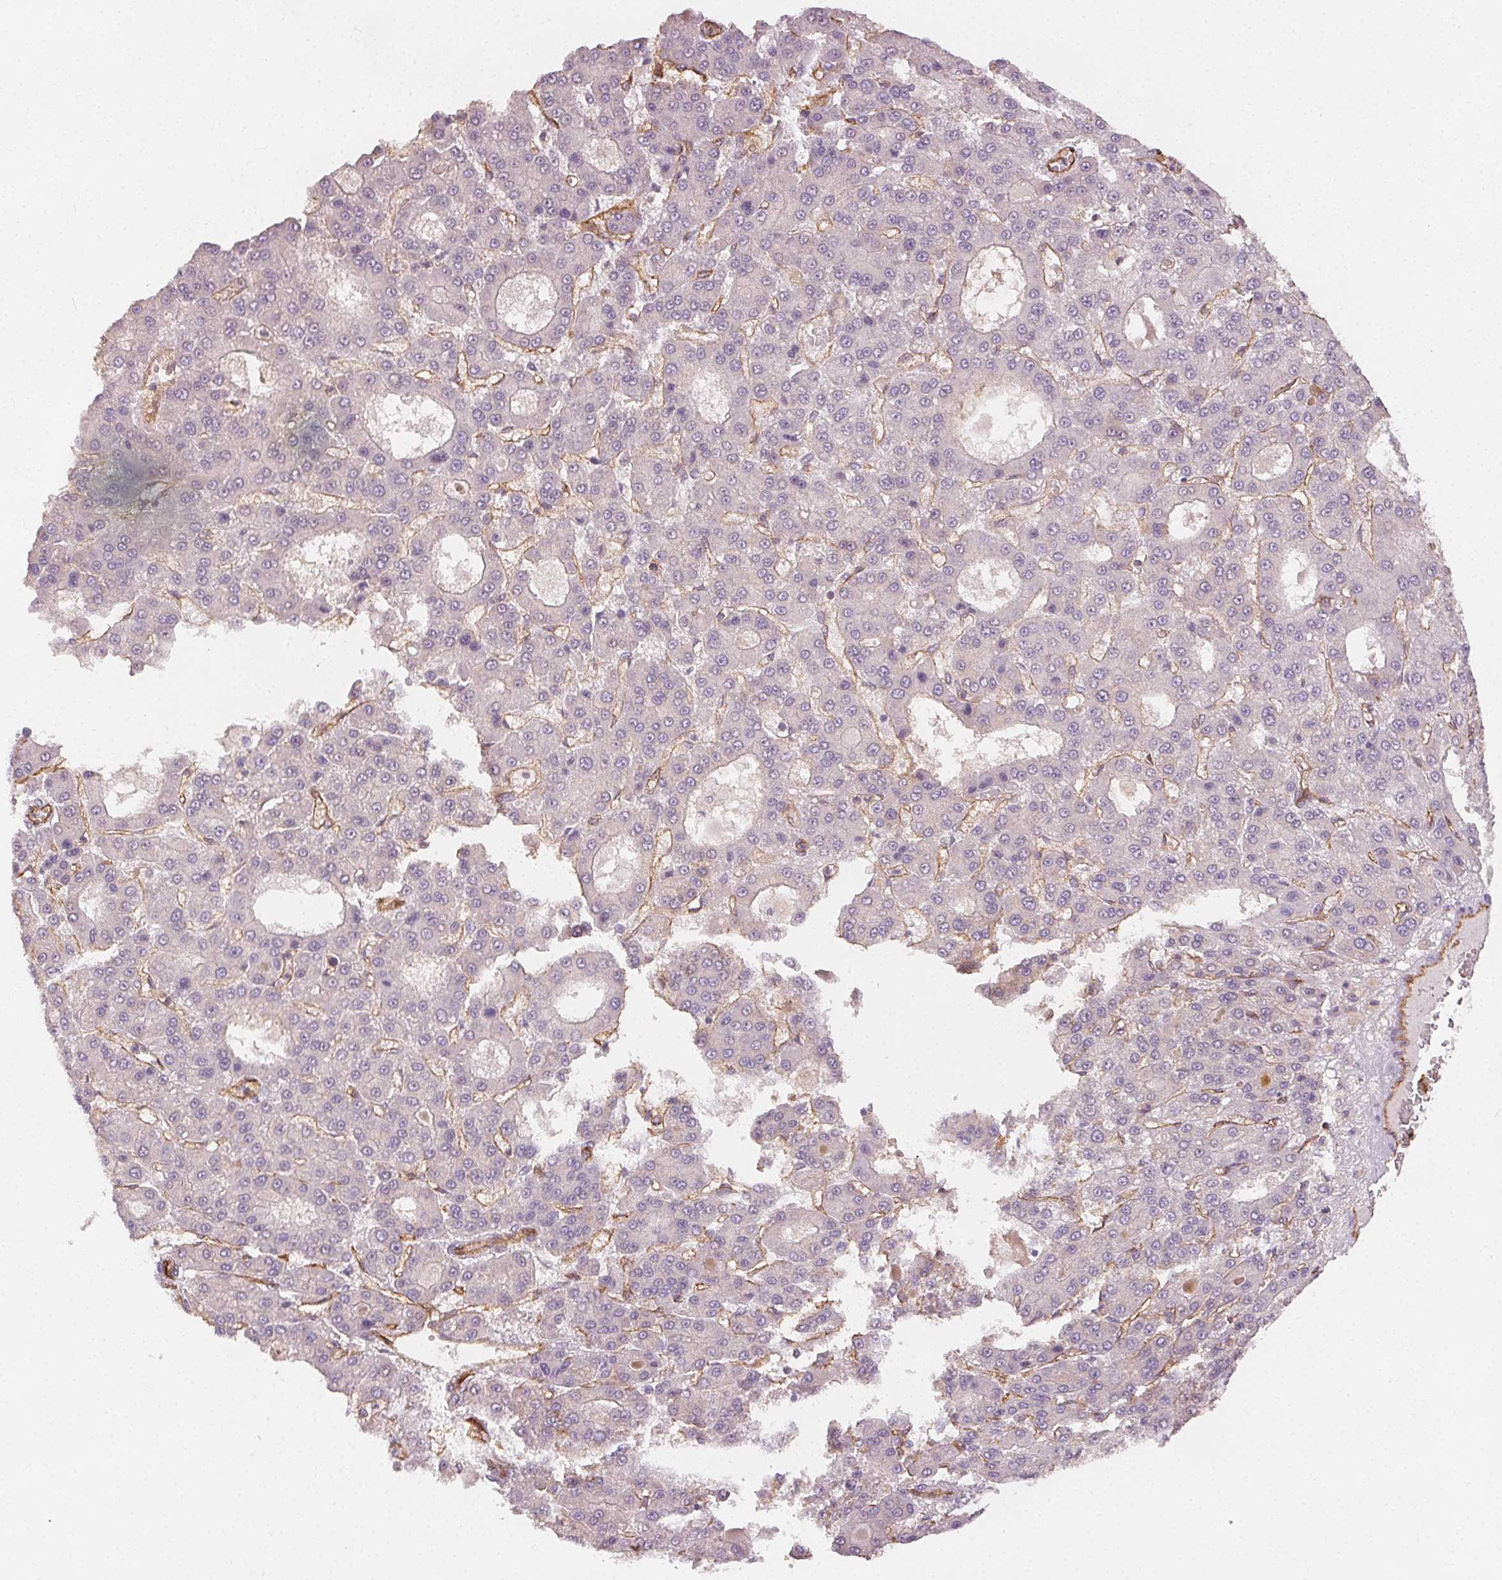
{"staining": {"intensity": "negative", "quantity": "none", "location": "none"}, "tissue": "liver cancer", "cell_type": "Tumor cells", "image_type": "cancer", "snomed": [{"axis": "morphology", "description": "Carcinoma, Hepatocellular, NOS"}, {"axis": "topography", "description": "Liver"}], "caption": "Immunohistochemistry photomicrograph of human liver hepatocellular carcinoma stained for a protein (brown), which demonstrates no expression in tumor cells.", "gene": "PODXL", "patient": {"sex": "male", "age": 70}}